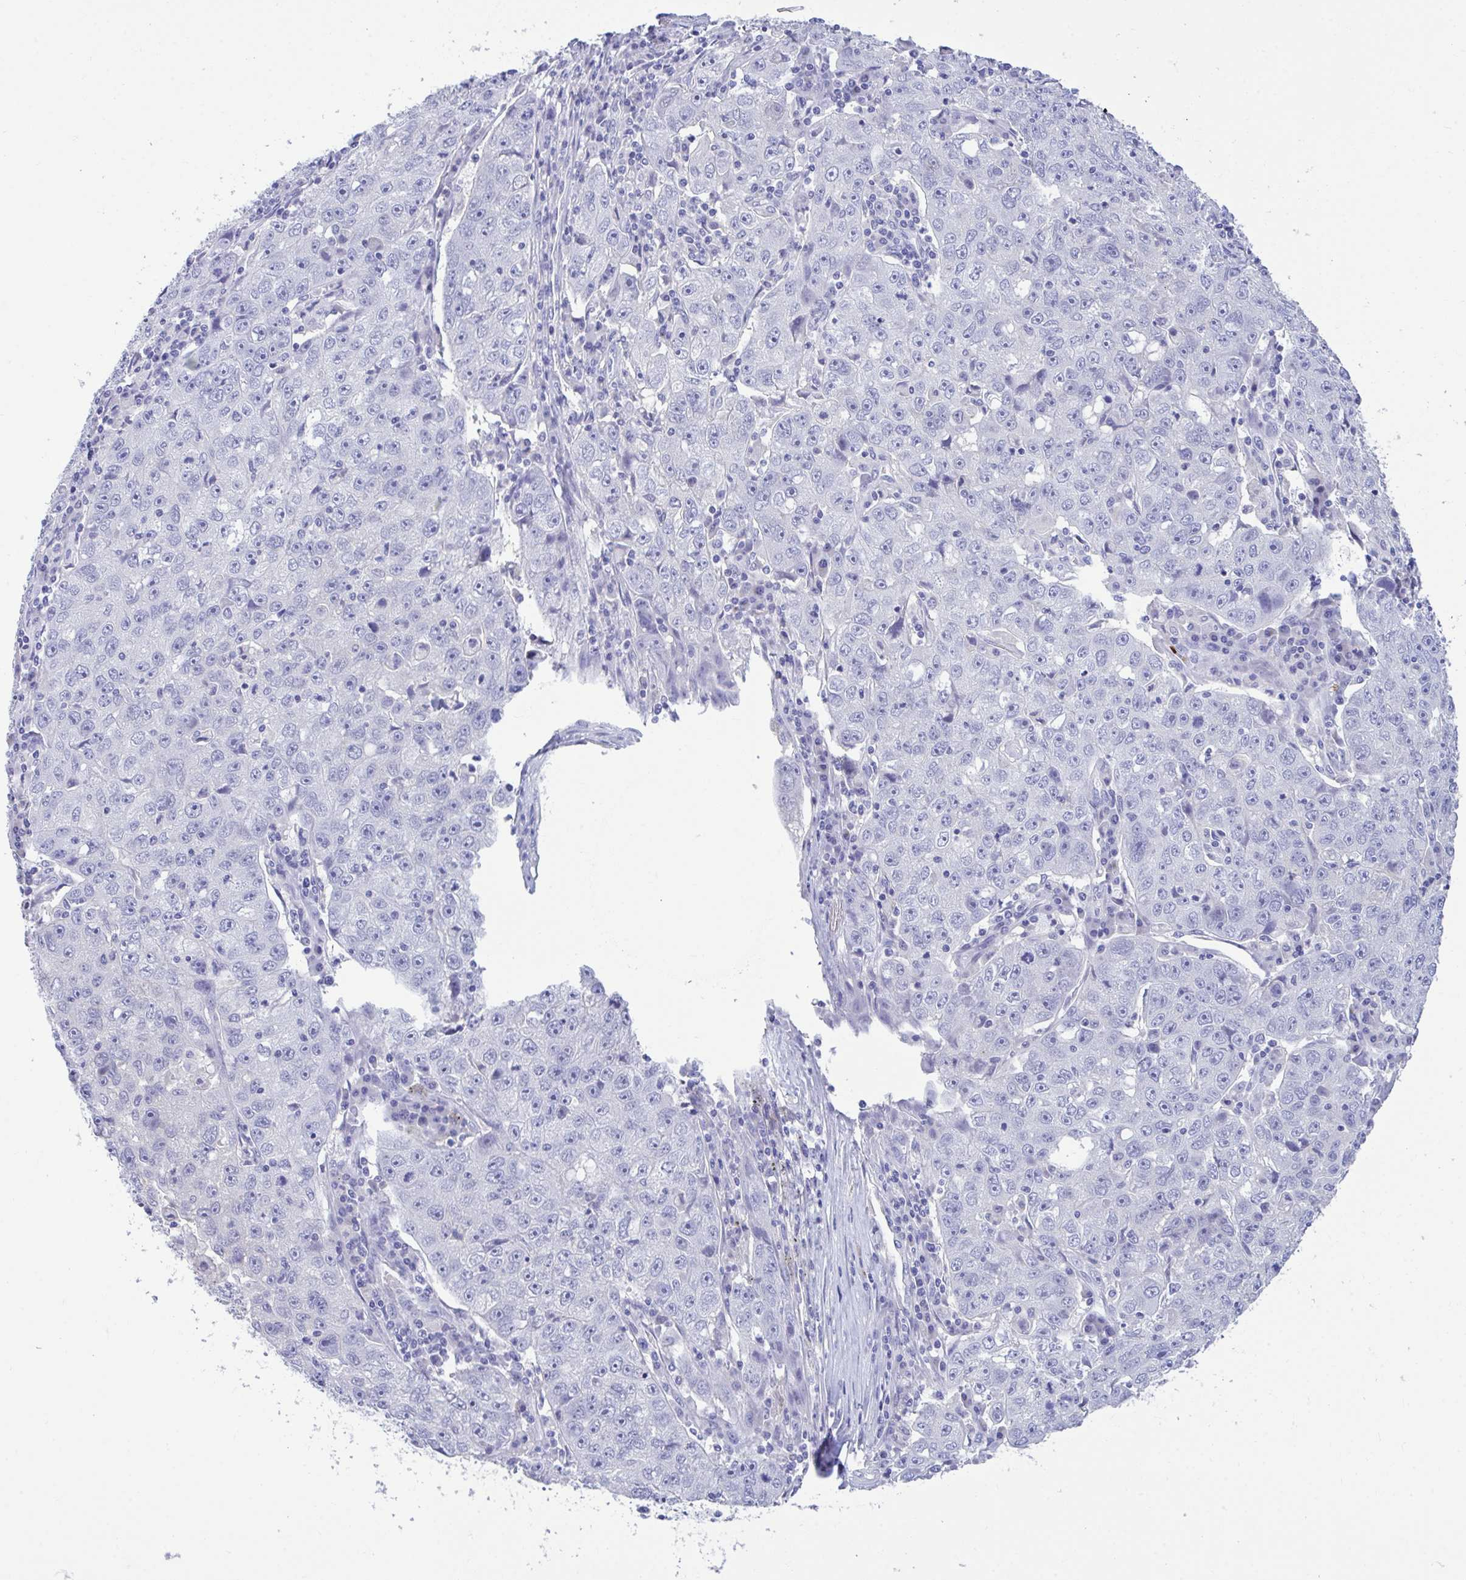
{"staining": {"intensity": "negative", "quantity": "none", "location": "none"}, "tissue": "lung cancer", "cell_type": "Tumor cells", "image_type": "cancer", "snomed": [{"axis": "morphology", "description": "Normal morphology"}, {"axis": "morphology", "description": "Adenocarcinoma, NOS"}, {"axis": "topography", "description": "Lymph node"}, {"axis": "topography", "description": "Lung"}], "caption": "Image shows no significant protein positivity in tumor cells of lung cancer.", "gene": "PLEKHH1", "patient": {"sex": "female", "age": 57}}